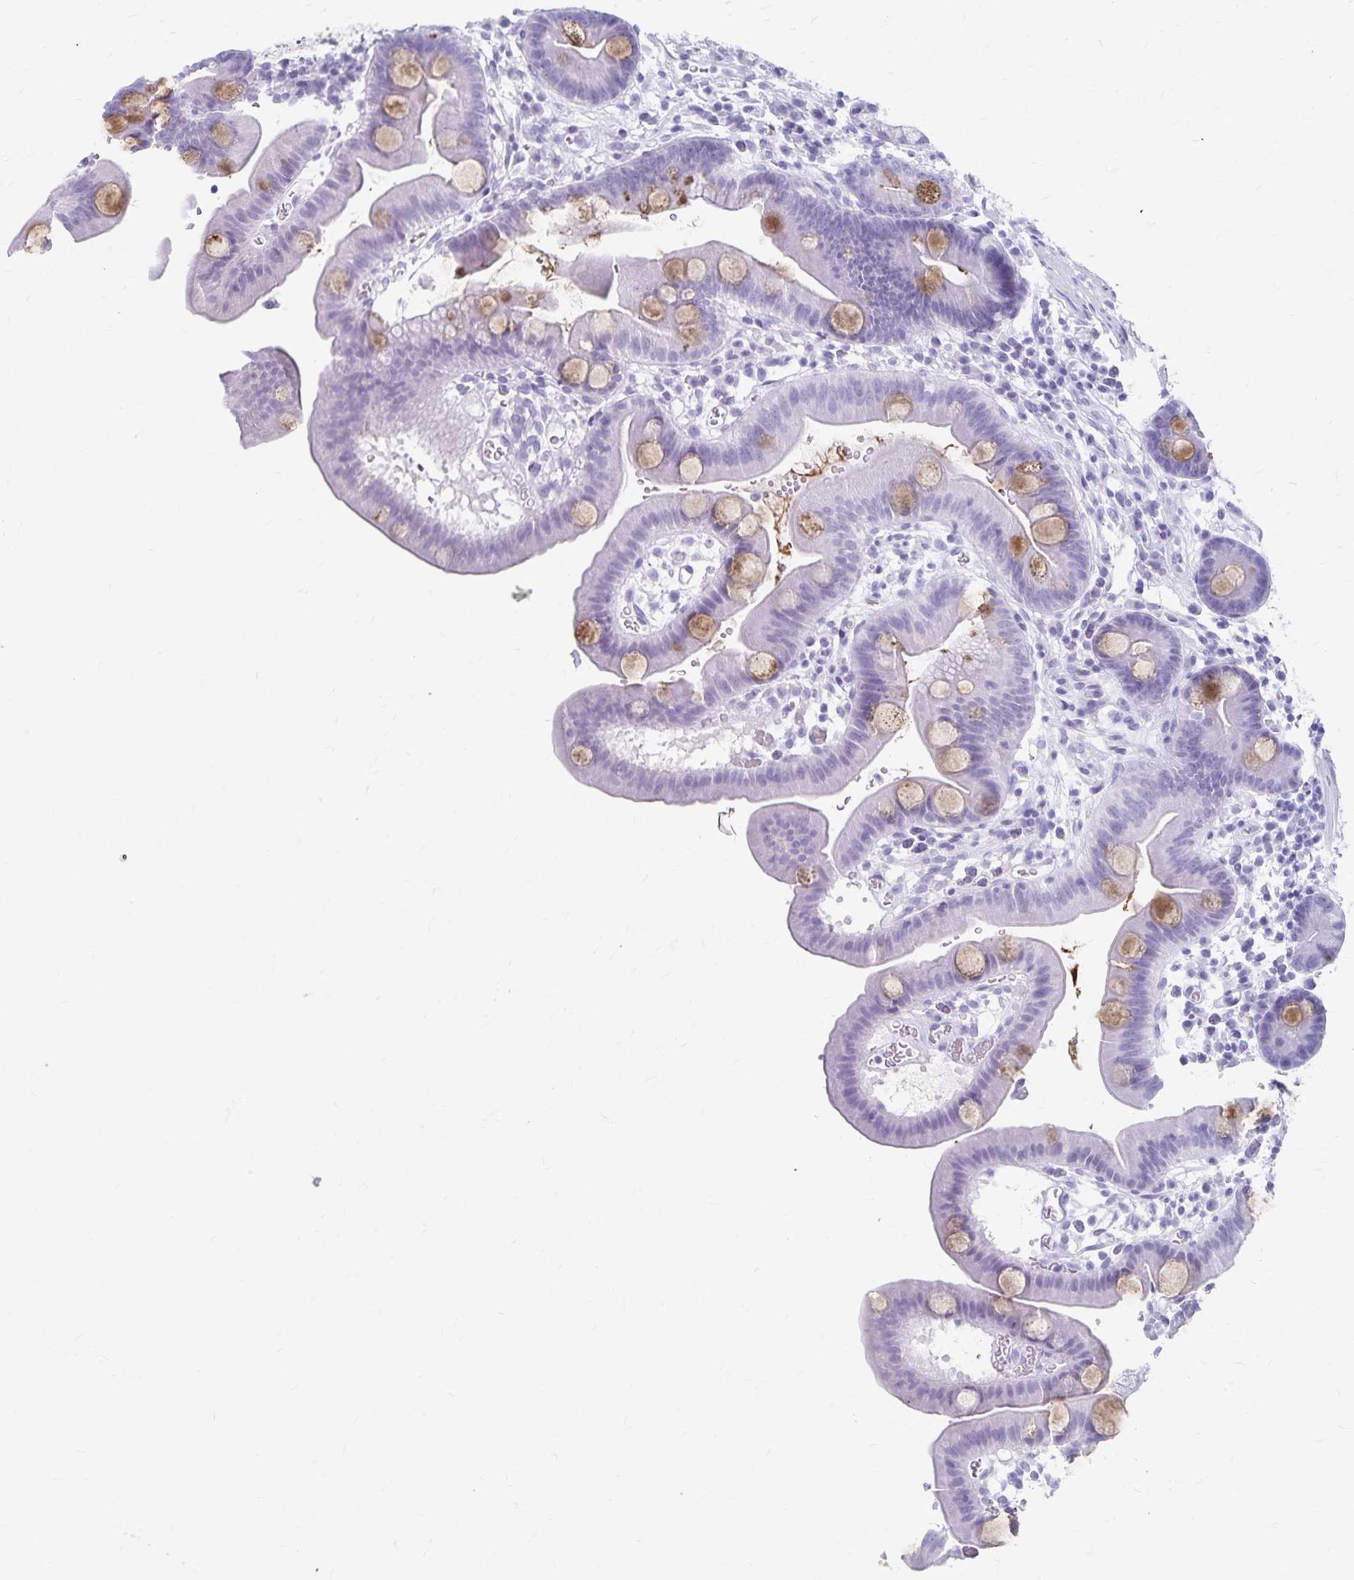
{"staining": {"intensity": "moderate", "quantity": "<25%", "location": "cytoplasmic/membranous"}, "tissue": "duodenum", "cell_type": "Glandular cells", "image_type": "normal", "snomed": [{"axis": "morphology", "description": "Normal tissue, NOS"}, {"axis": "topography", "description": "Duodenum"}], "caption": "Brown immunohistochemical staining in benign human duodenum reveals moderate cytoplasmic/membranous positivity in about <25% of glandular cells. The staining is performed using DAB brown chromogen to label protein expression. The nuclei are counter-stained blue using hematoxylin.", "gene": "GPBAR1", "patient": {"sex": "male", "age": 59}}